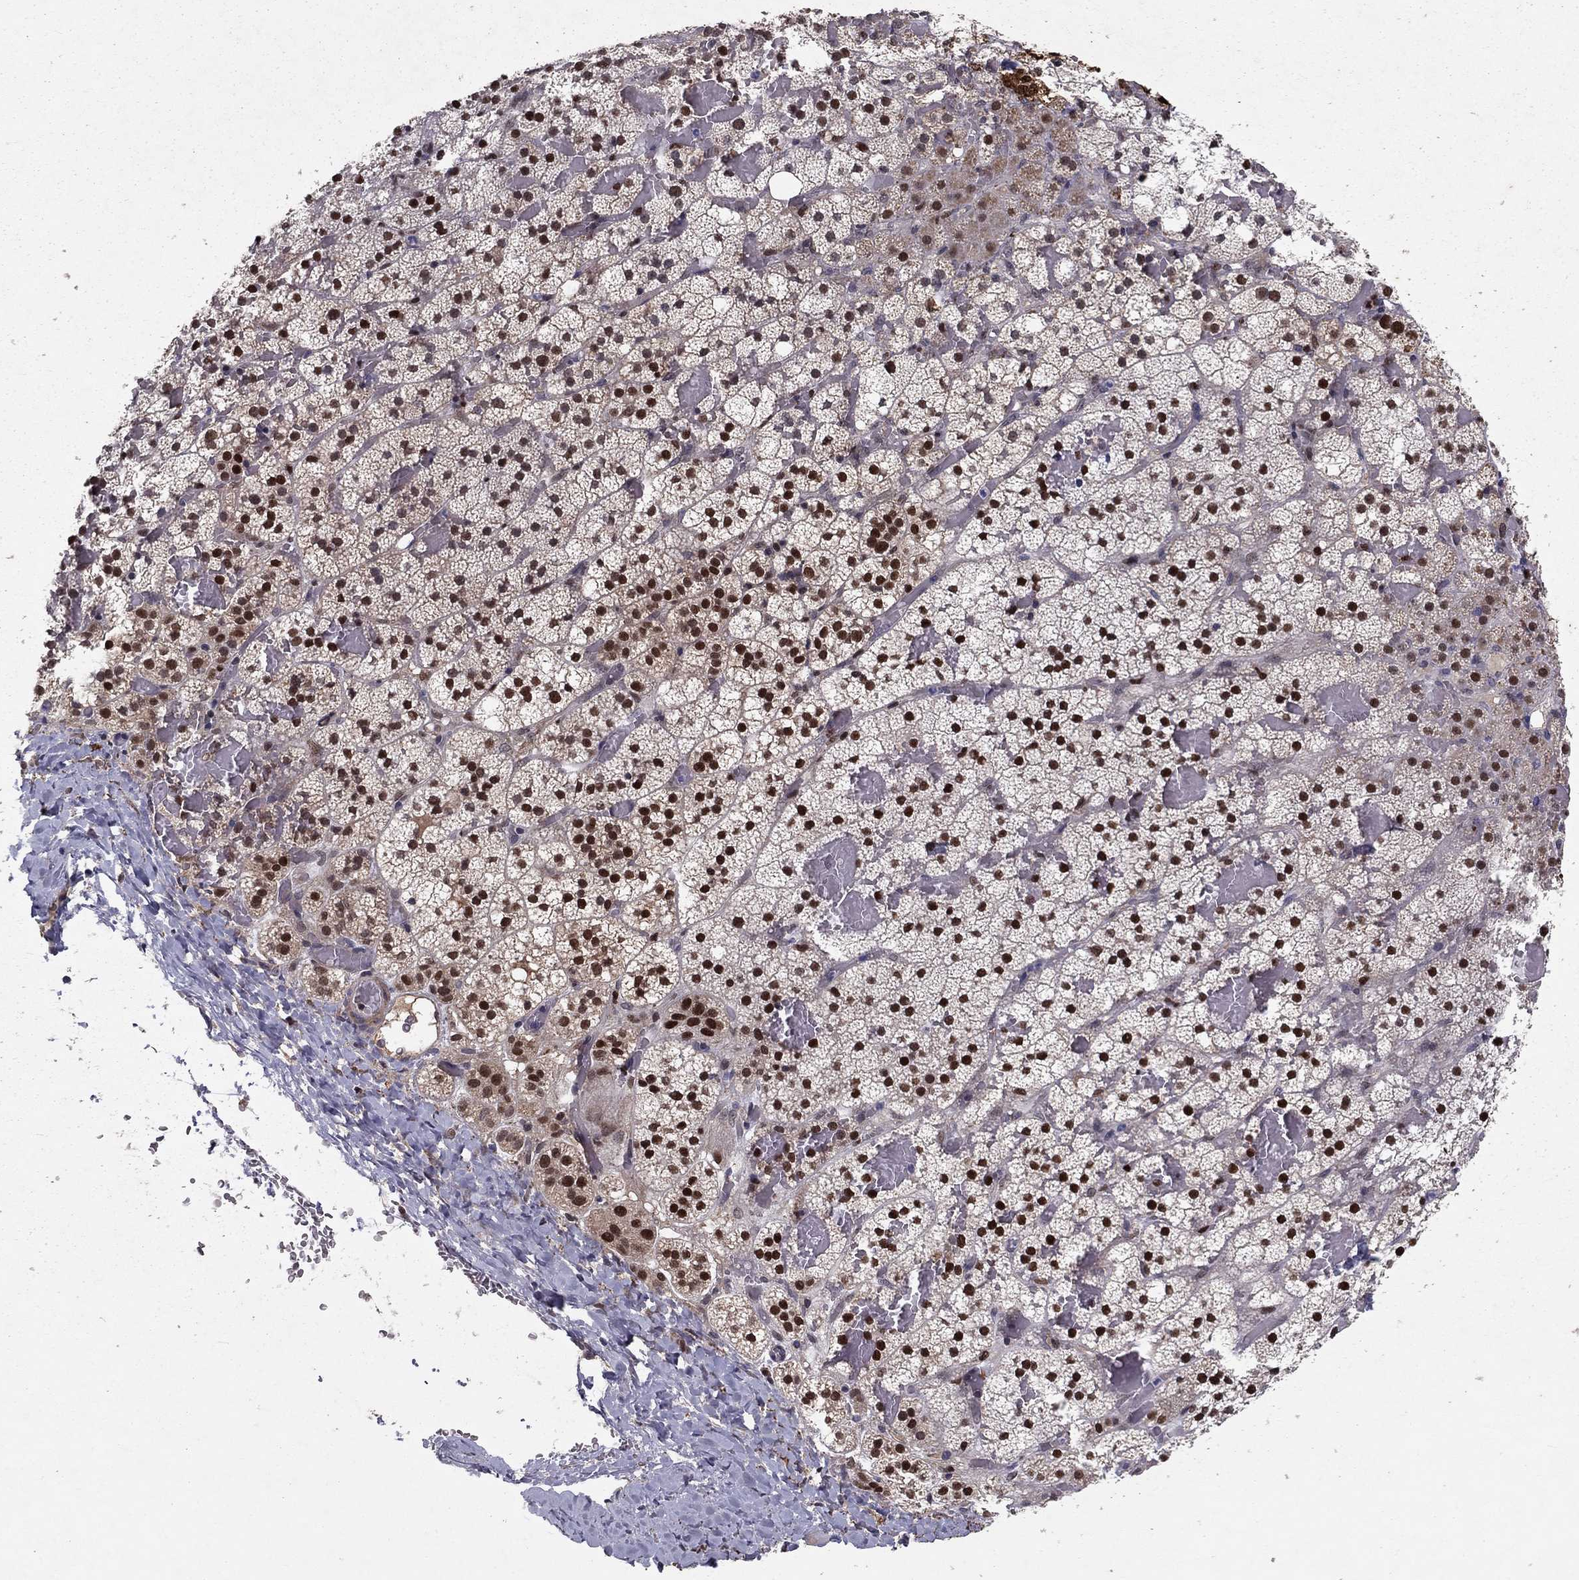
{"staining": {"intensity": "strong", "quantity": "25%-75%", "location": "cytoplasmic/membranous,nuclear"}, "tissue": "adrenal gland", "cell_type": "Glandular cells", "image_type": "normal", "snomed": [{"axis": "morphology", "description": "Normal tissue, NOS"}, {"axis": "topography", "description": "Adrenal gland"}], "caption": "Immunohistochemical staining of unremarkable human adrenal gland demonstrates strong cytoplasmic/membranous,nuclear protein staining in approximately 25%-75% of glandular cells. (DAB = brown stain, brightfield microscopy at high magnification).", "gene": "CRTC1", "patient": {"sex": "male", "age": 53}}